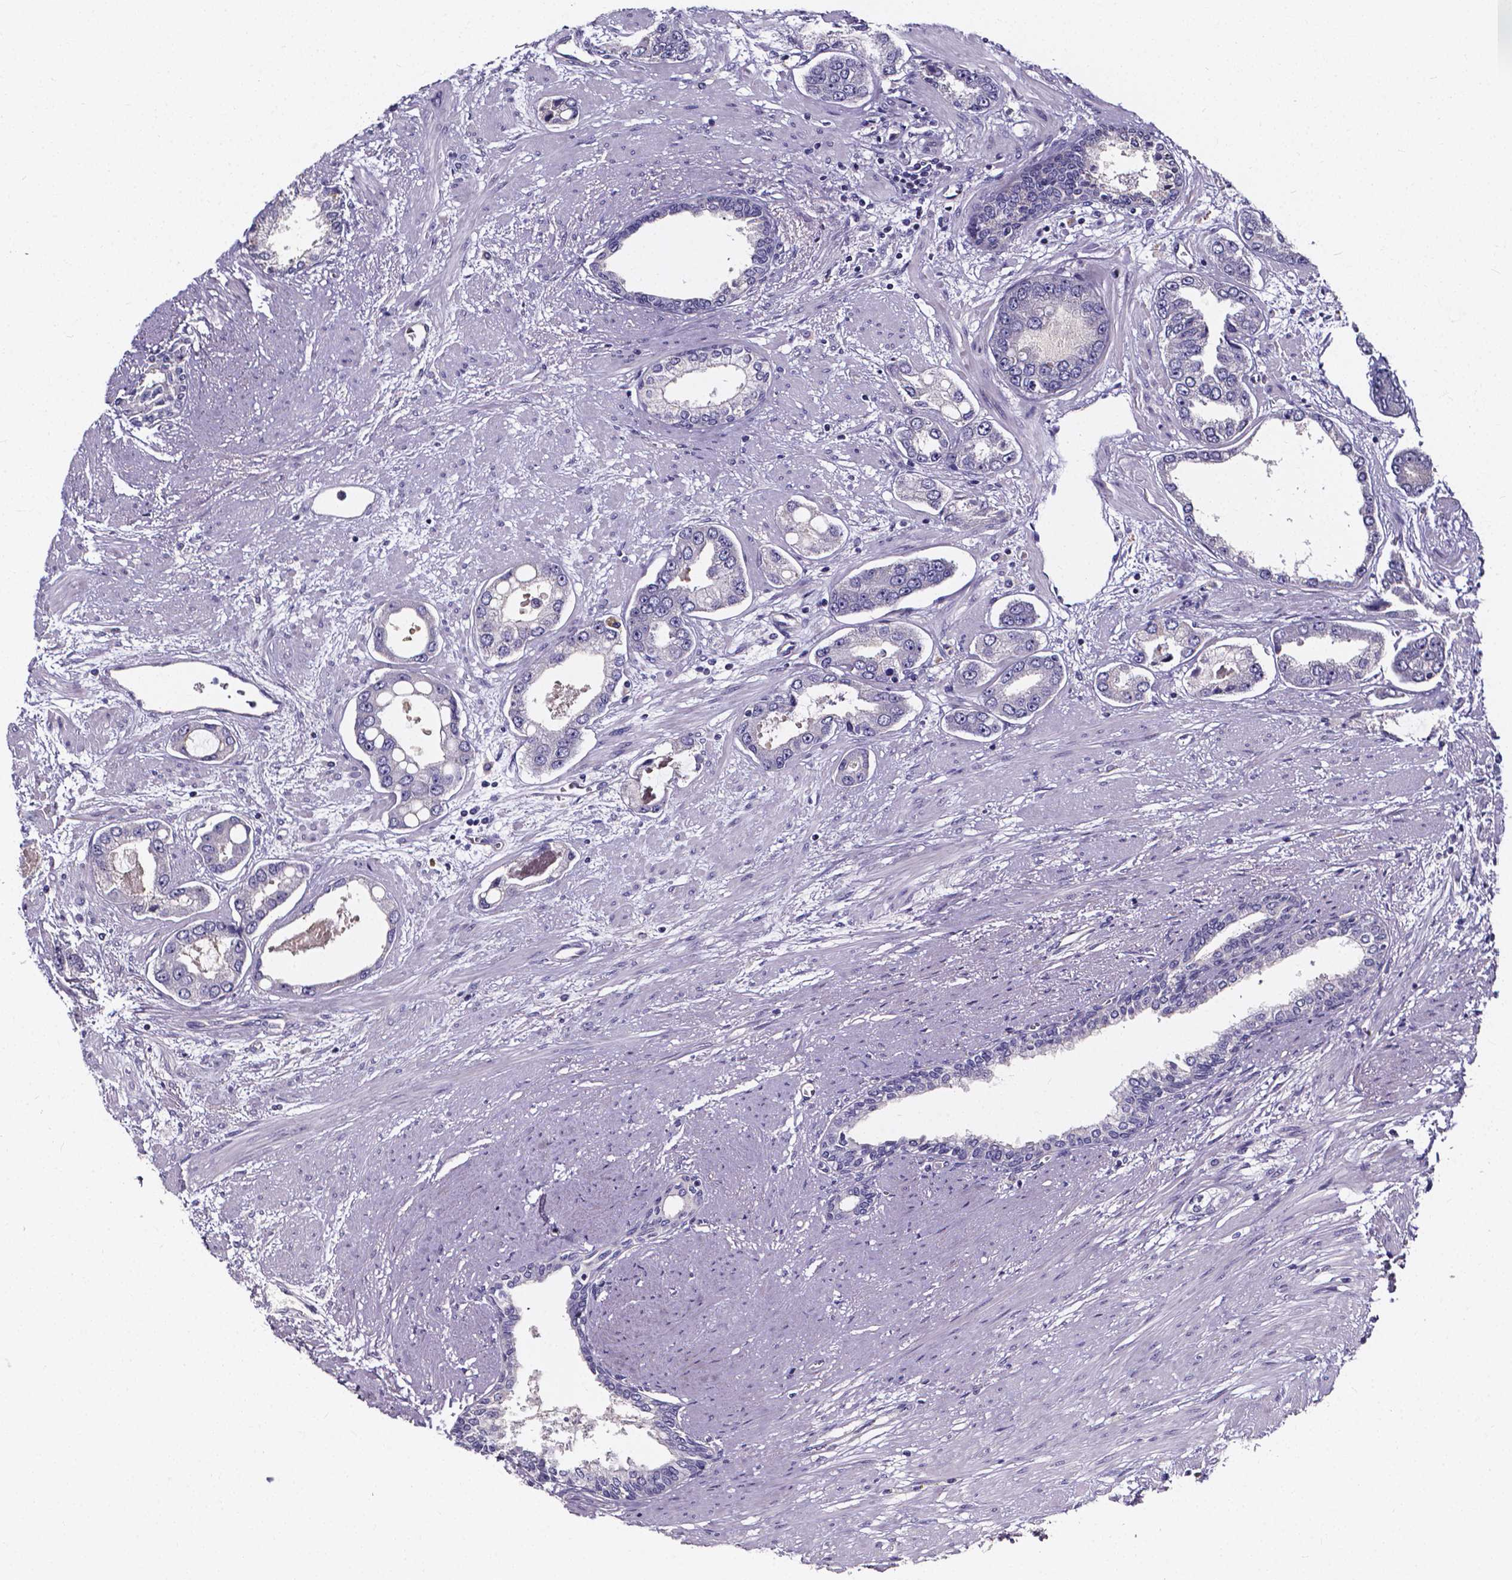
{"staining": {"intensity": "negative", "quantity": "none", "location": "none"}, "tissue": "prostate cancer", "cell_type": "Tumor cells", "image_type": "cancer", "snomed": [{"axis": "morphology", "description": "Adenocarcinoma, Low grade"}, {"axis": "topography", "description": "Prostate"}], "caption": "Human low-grade adenocarcinoma (prostate) stained for a protein using immunohistochemistry reveals no positivity in tumor cells.", "gene": "CACNG8", "patient": {"sex": "male", "age": 60}}